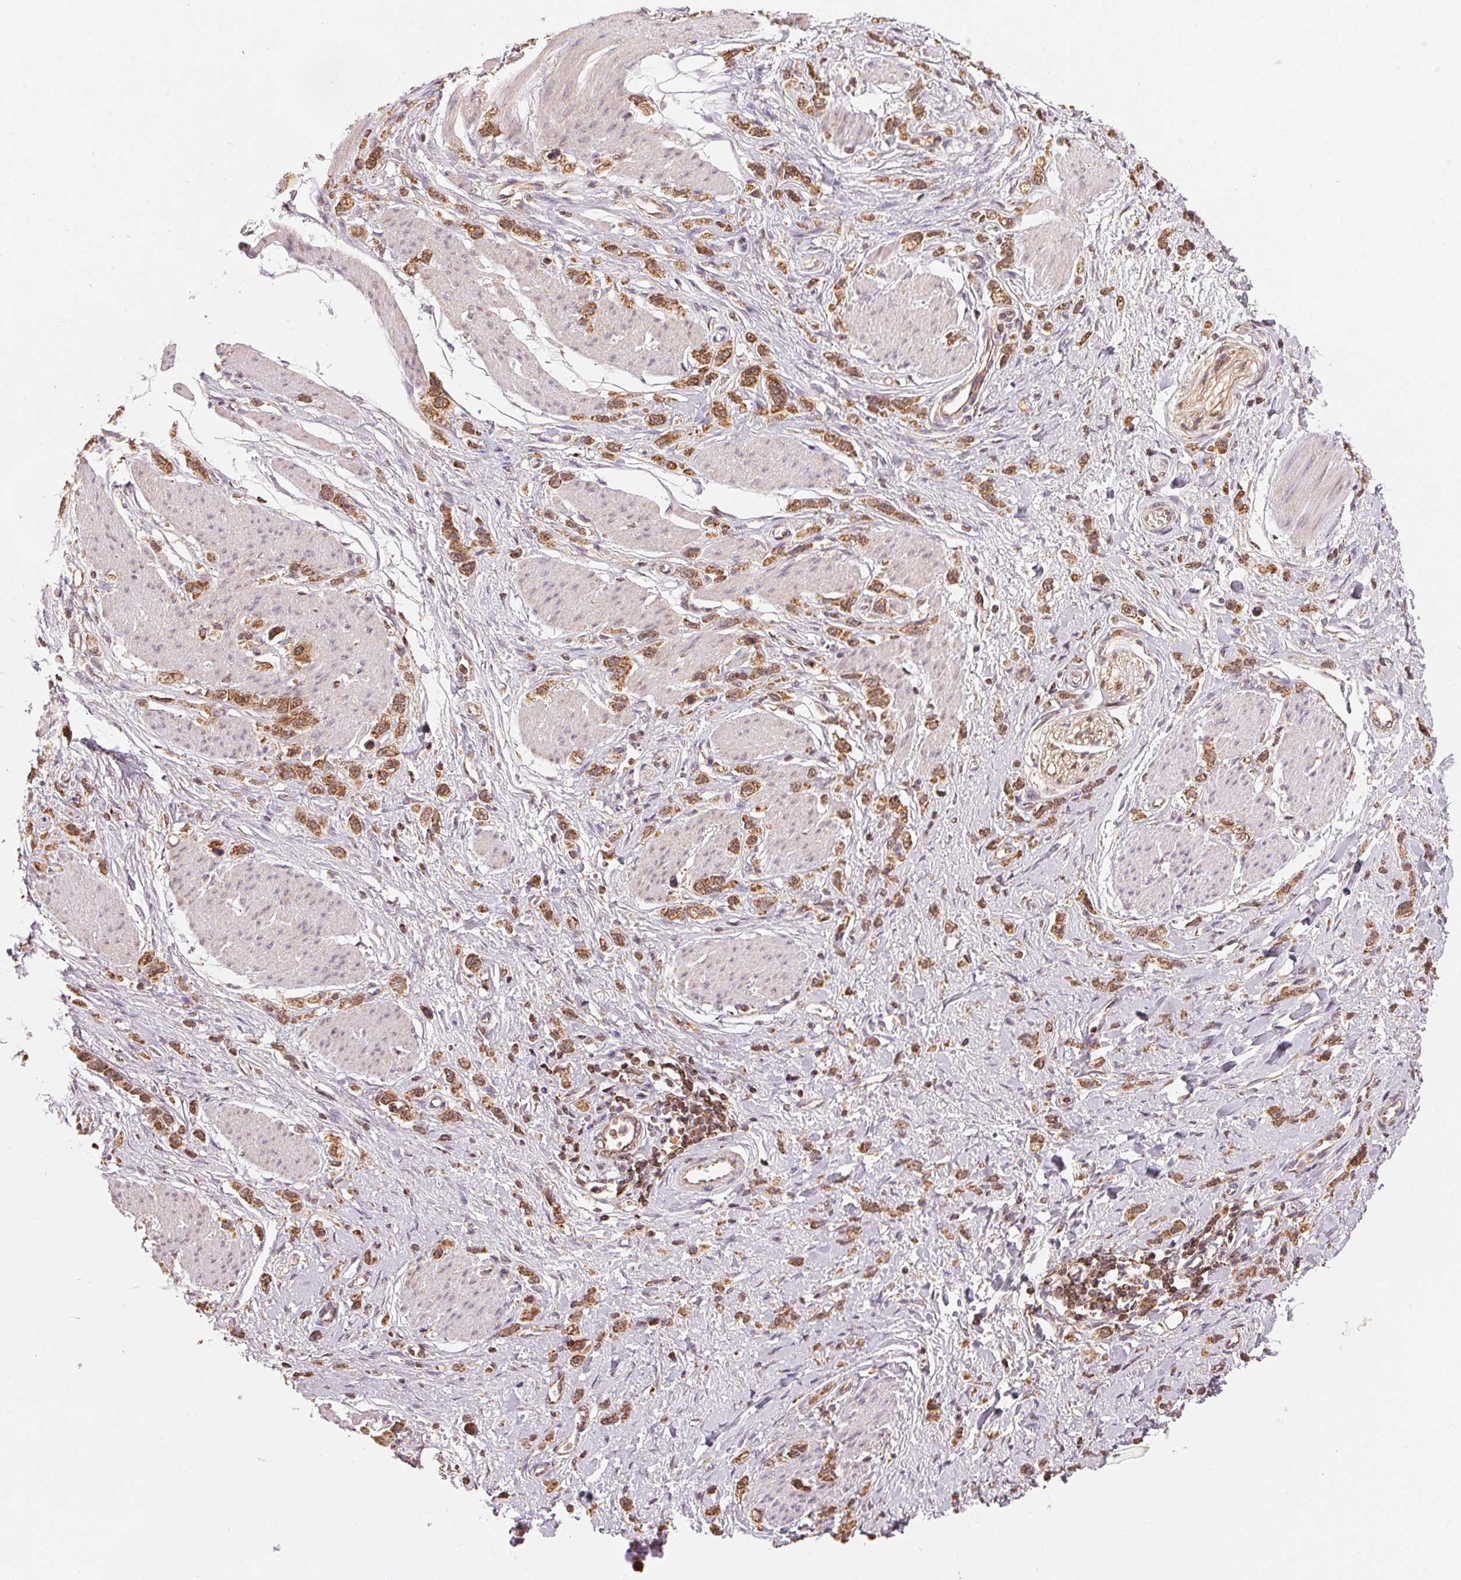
{"staining": {"intensity": "strong", "quantity": ">75%", "location": "cytoplasmic/membranous"}, "tissue": "stomach cancer", "cell_type": "Tumor cells", "image_type": "cancer", "snomed": [{"axis": "morphology", "description": "Adenocarcinoma, NOS"}, {"axis": "topography", "description": "Stomach"}], "caption": "Human adenocarcinoma (stomach) stained with a brown dye exhibits strong cytoplasmic/membranous positive positivity in about >75% of tumor cells.", "gene": "ARHGAP6", "patient": {"sex": "female", "age": 65}}